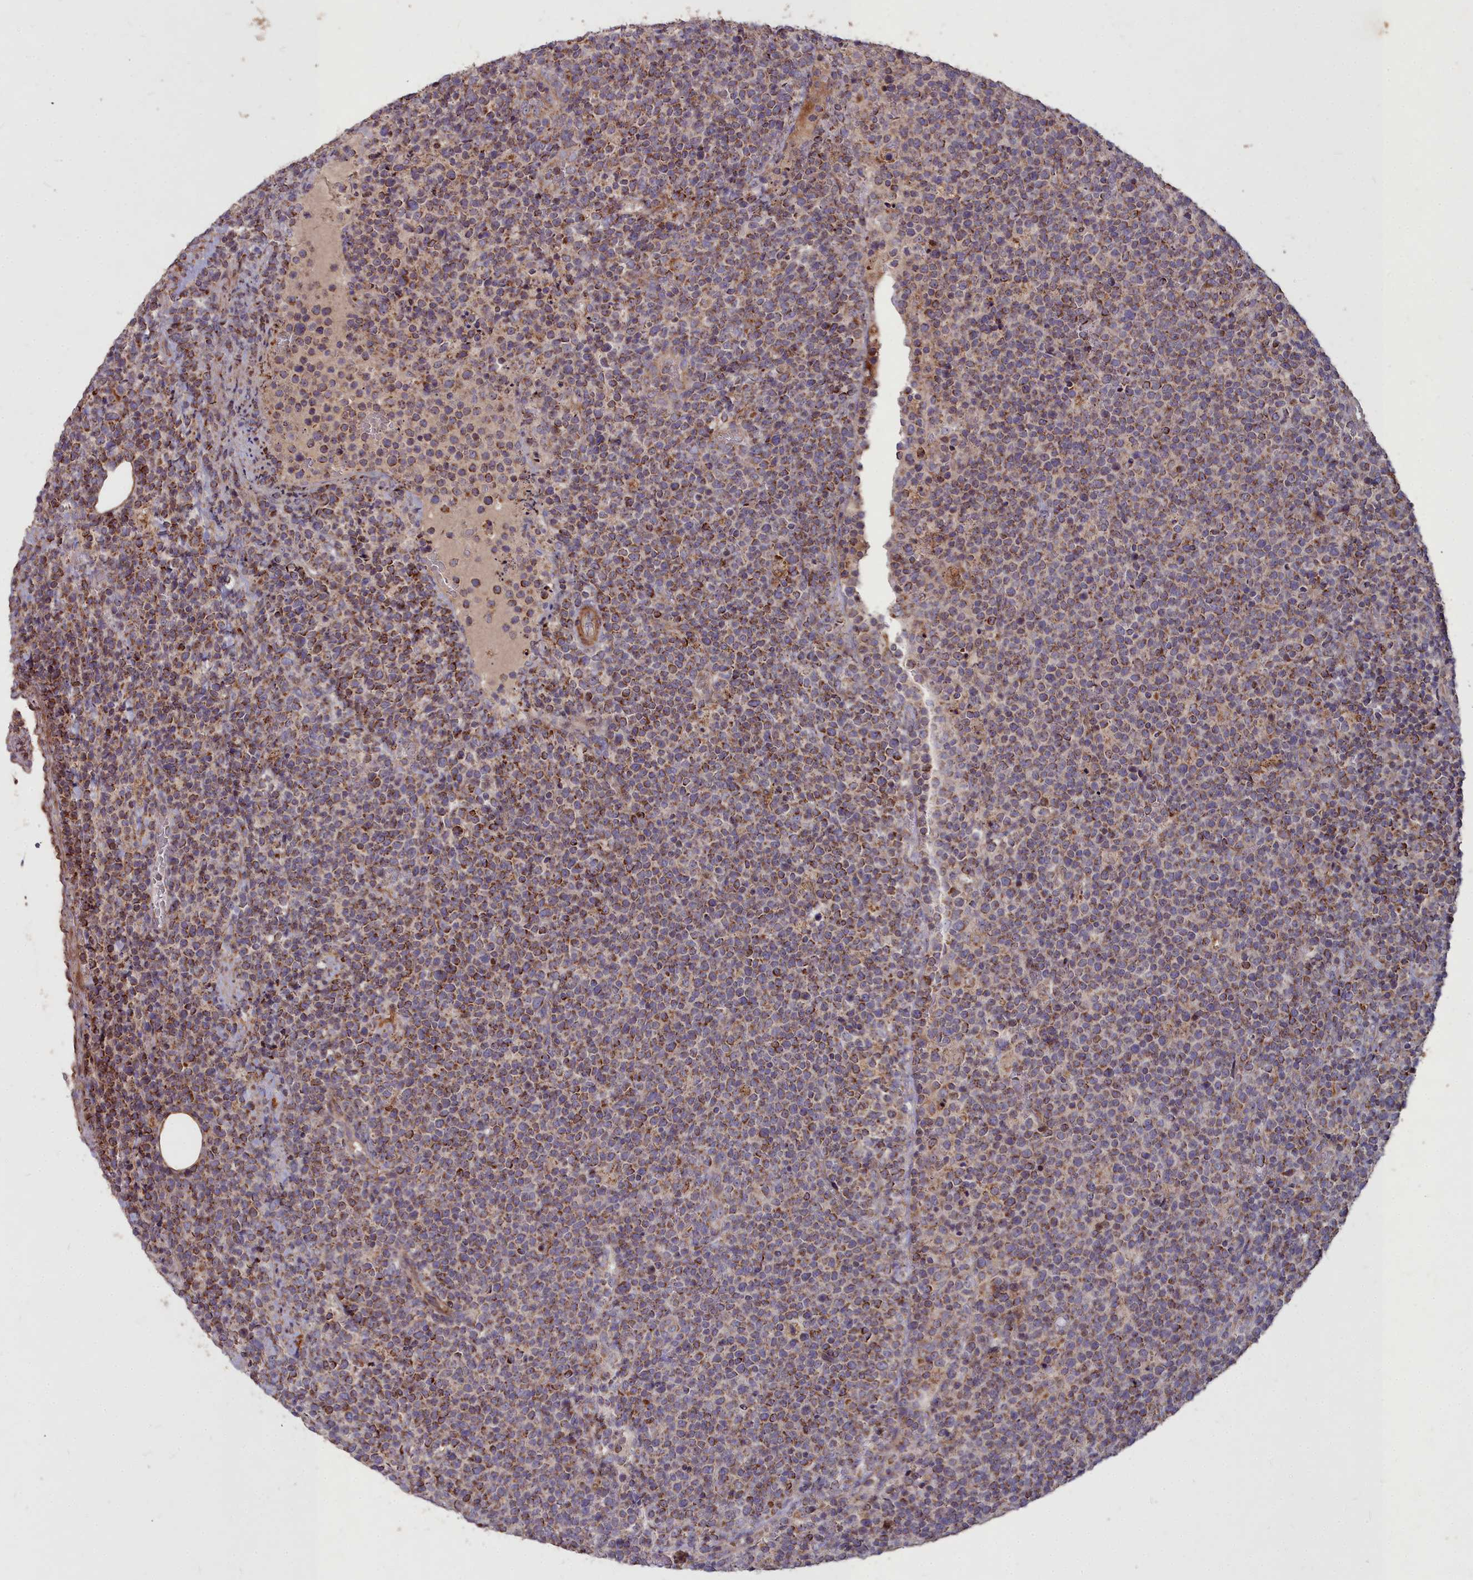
{"staining": {"intensity": "moderate", "quantity": ">75%", "location": "cytoplasmic/membranous"}, "tissue": "lymphoma", "cell_type": "Tumor cells", "image_type": "cancer", "snomed": [{"axis": "morphology", "description": "Malignant lymphoma, non-Hodgkin's type, High grade"}, {"axis": "topography", "description": "Lymph node"}], "caption": "Tumor cells exhibit moderate cytoplasmic/membranous expression in about >75% of cells in malignant lymphoma, non-Hodgkin's type (high-grade). (IHC, brightfield microscopy, high magnification).", "gene": "COX11", "patient": {"sex": "male", "age": 61}}